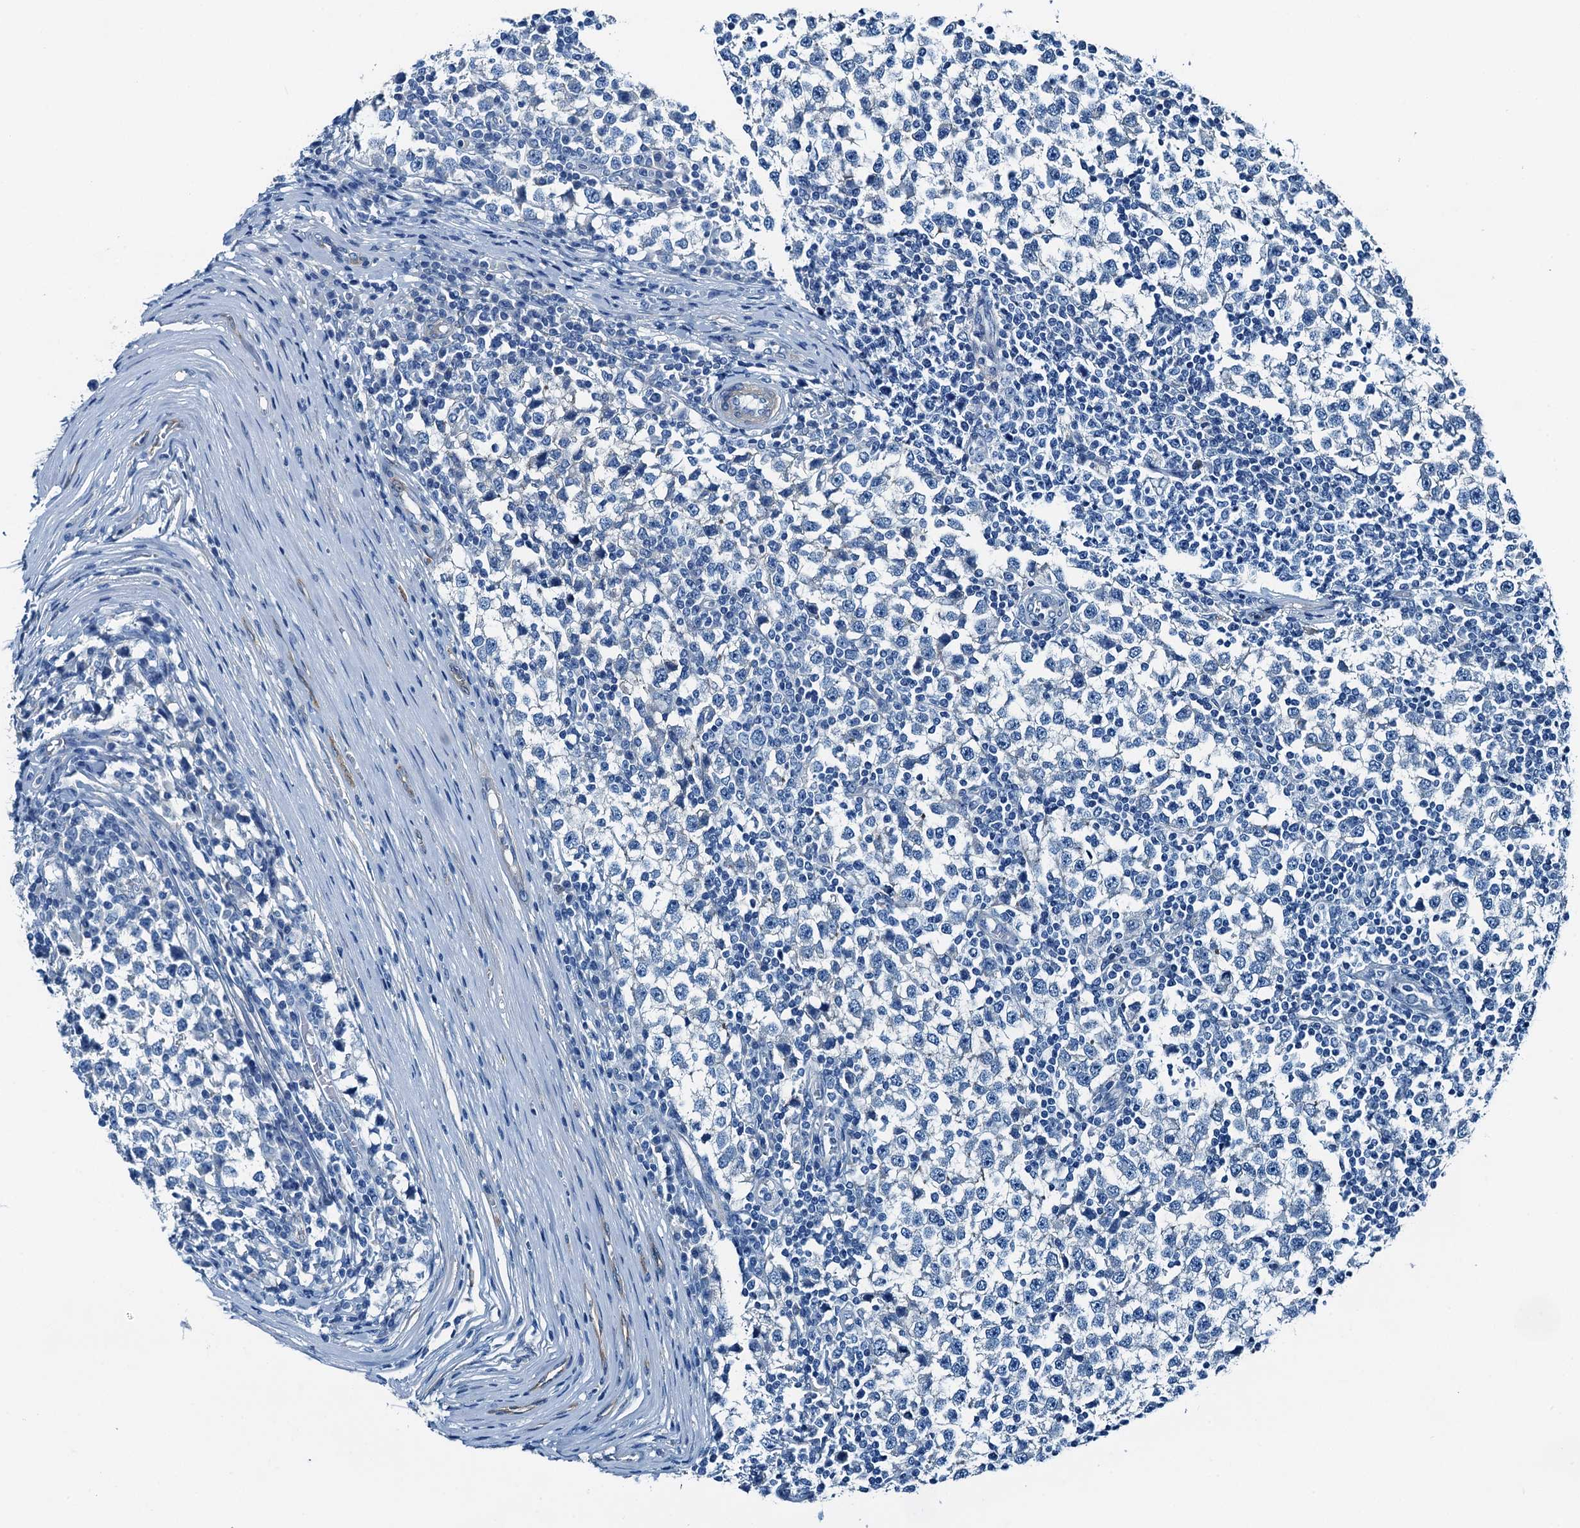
{"staining": {"intensity": "negative", "quantity": "none", "location": "none"}, "tissue": "testis cancer", "cell_type": "Tumor cells", "image_type": "cancer", "snomed": [{"axis": "morphology", "description": "Seminoma, NOS"}, {"axis": "topography", "description": "Testis"}], "caption": "Immunohistochemistry (IHC) of testis cancer displays no staining in tumor cells.", "gene": "RAB3IL1", "patient": {"sex": "male", "age": 65}}